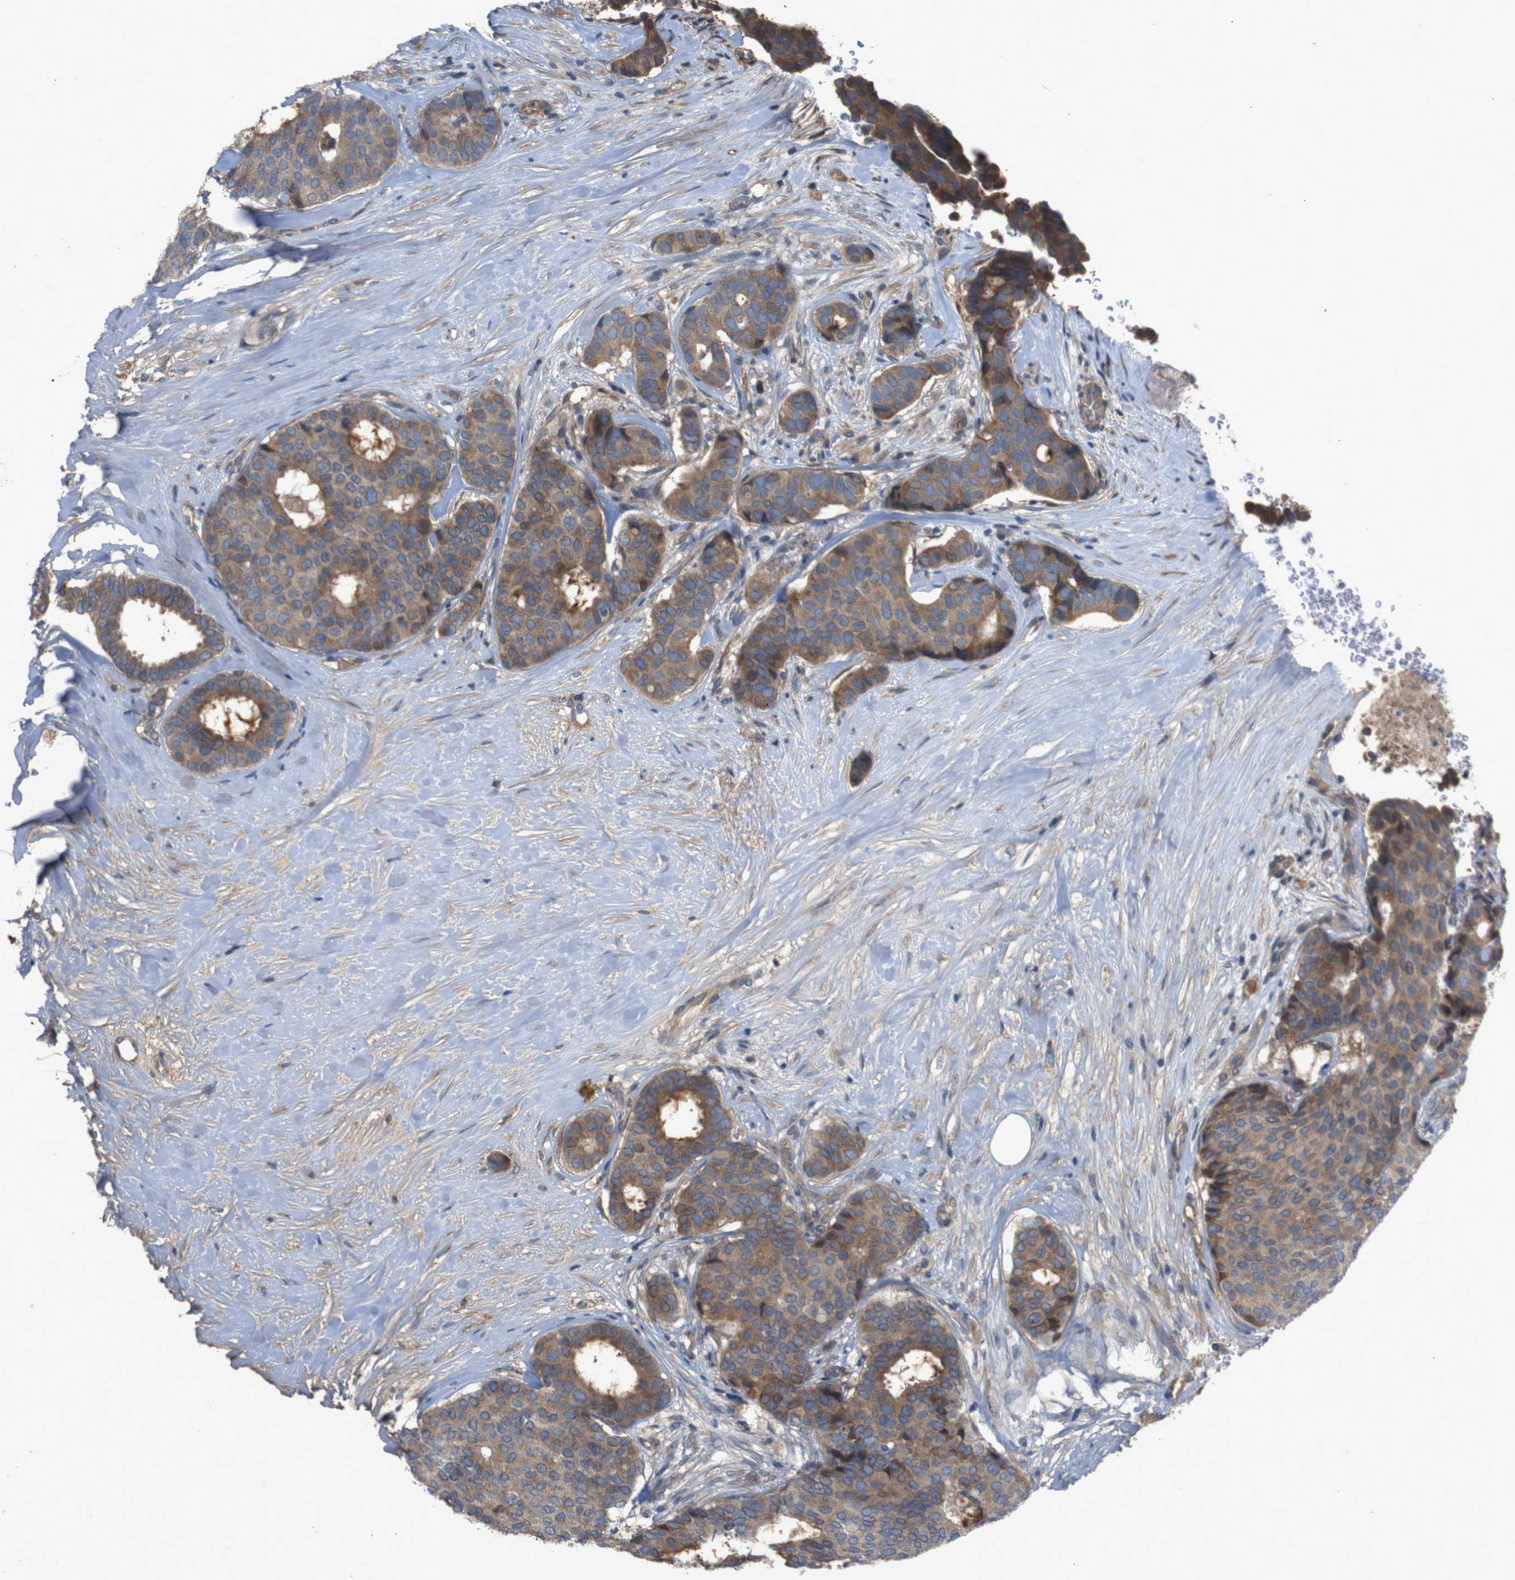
{"staining": {"intensity": "moderate", "quantity": ">75%", "location": "cytoplasmic/membranous"}, "tissue": "breast cancer", "cell_type": "Tumor cells", "image_type": "cancer", "snomed": [{"axis": "morphology", "description": "Duct carcinoma"}, {"axis": "topography", "description": "Breast"}], "caption": "Breast cancer (intraductal carcinoma) was stained to show a protein in brown. There is medium levels of moderate cytoplasmic/membranous positivity in about >75% of tumor cells. (DAB (3,3'-diaminobenzidine) = brown stain, brightfield microscopy at high magnification).", "gene": "PTPN1", "patient": {"sex": "female", "age": 75}}